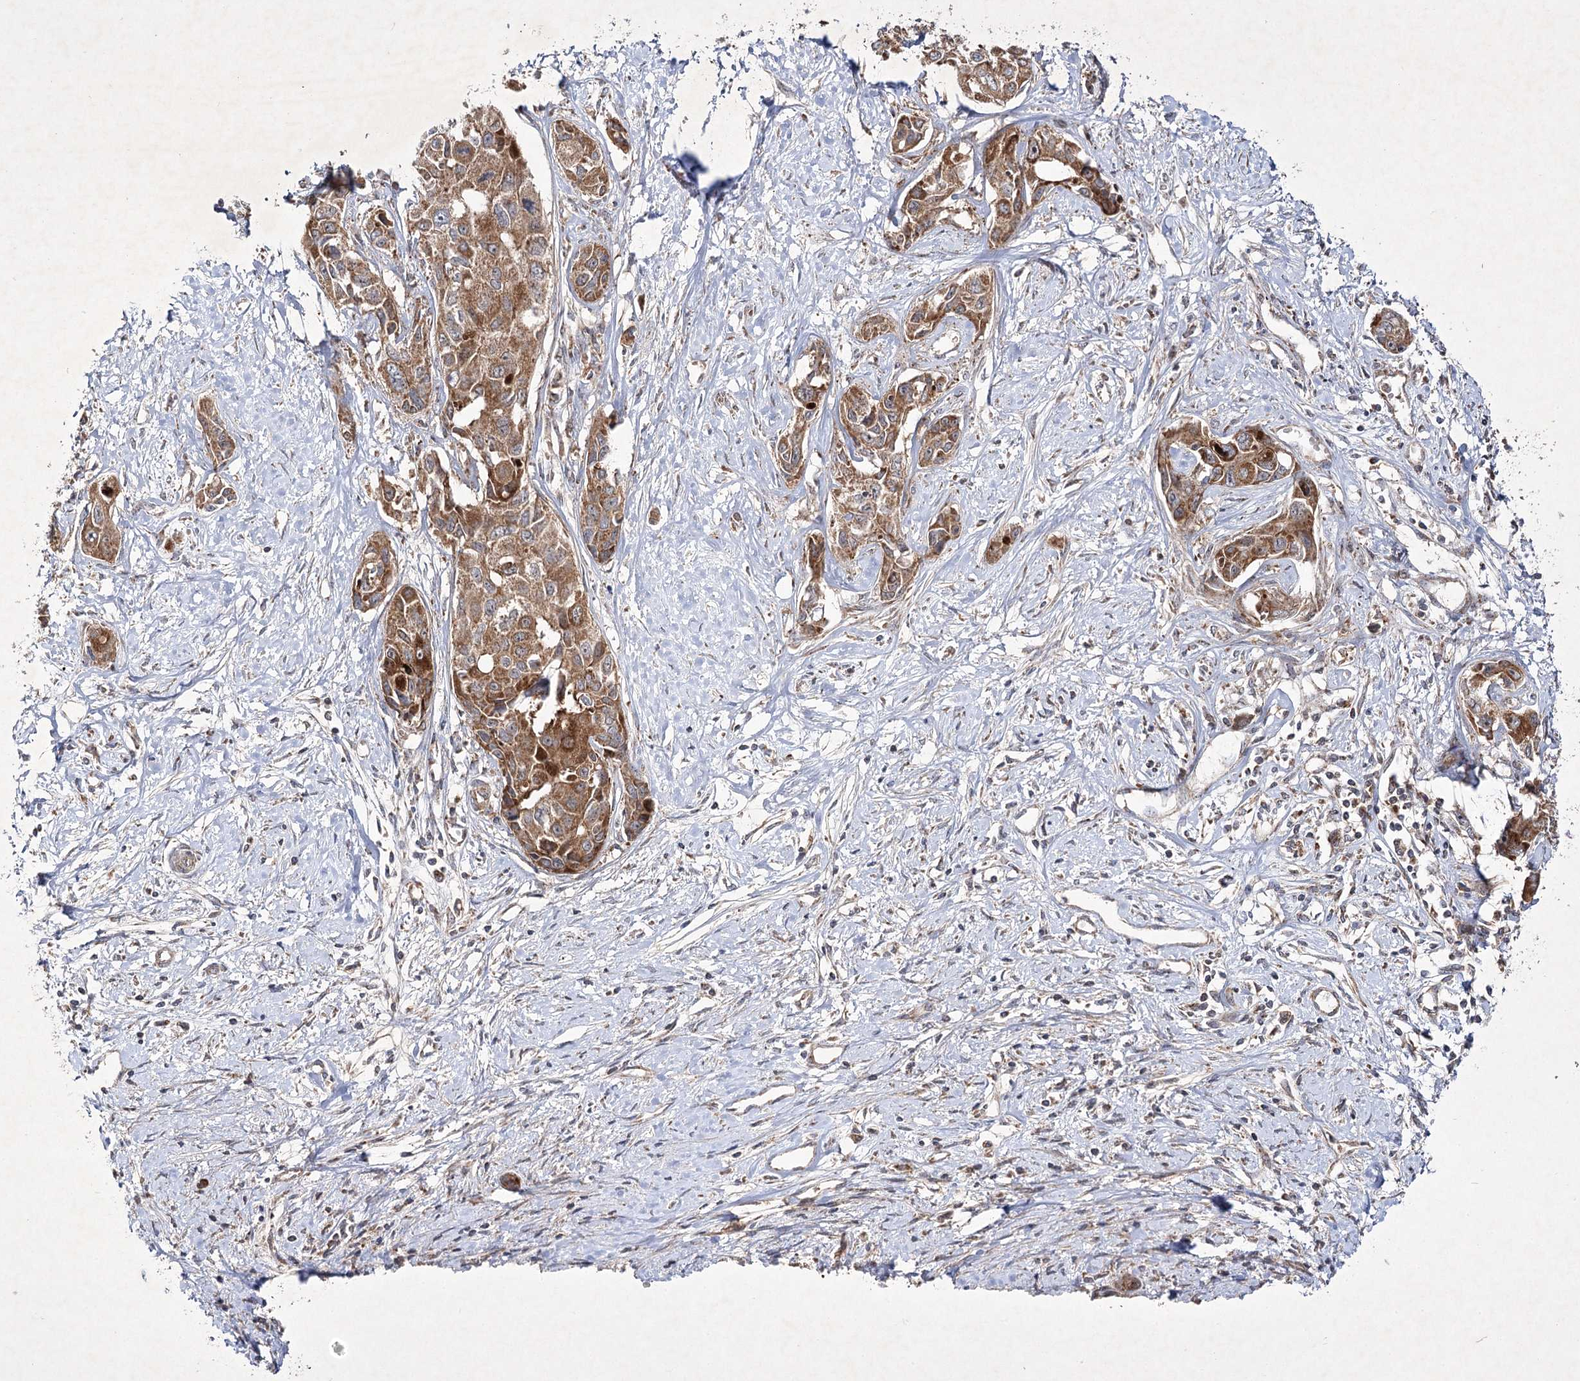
{"staining": {"intensity": "moderate", "quantity": ">75%", "location": "cytoplasmic/membranous"}, "tissue": "liver cancer", "cell_type": "Tumor cells", "image_type": "cancer", "snomed": [{"axis": "morphology", "description": "Cholangiocarcinoma"}, {"axis": "topography", "description": "Liver"}], "caption": "The immunohistochemical stain shows moderate cytoplasmic/membranous staining in tumor cells of liver cancer tissue. Nuclei are stained in blue.", "gene": "SCRN3", "patient": {"sex": "male", "age": 59}}